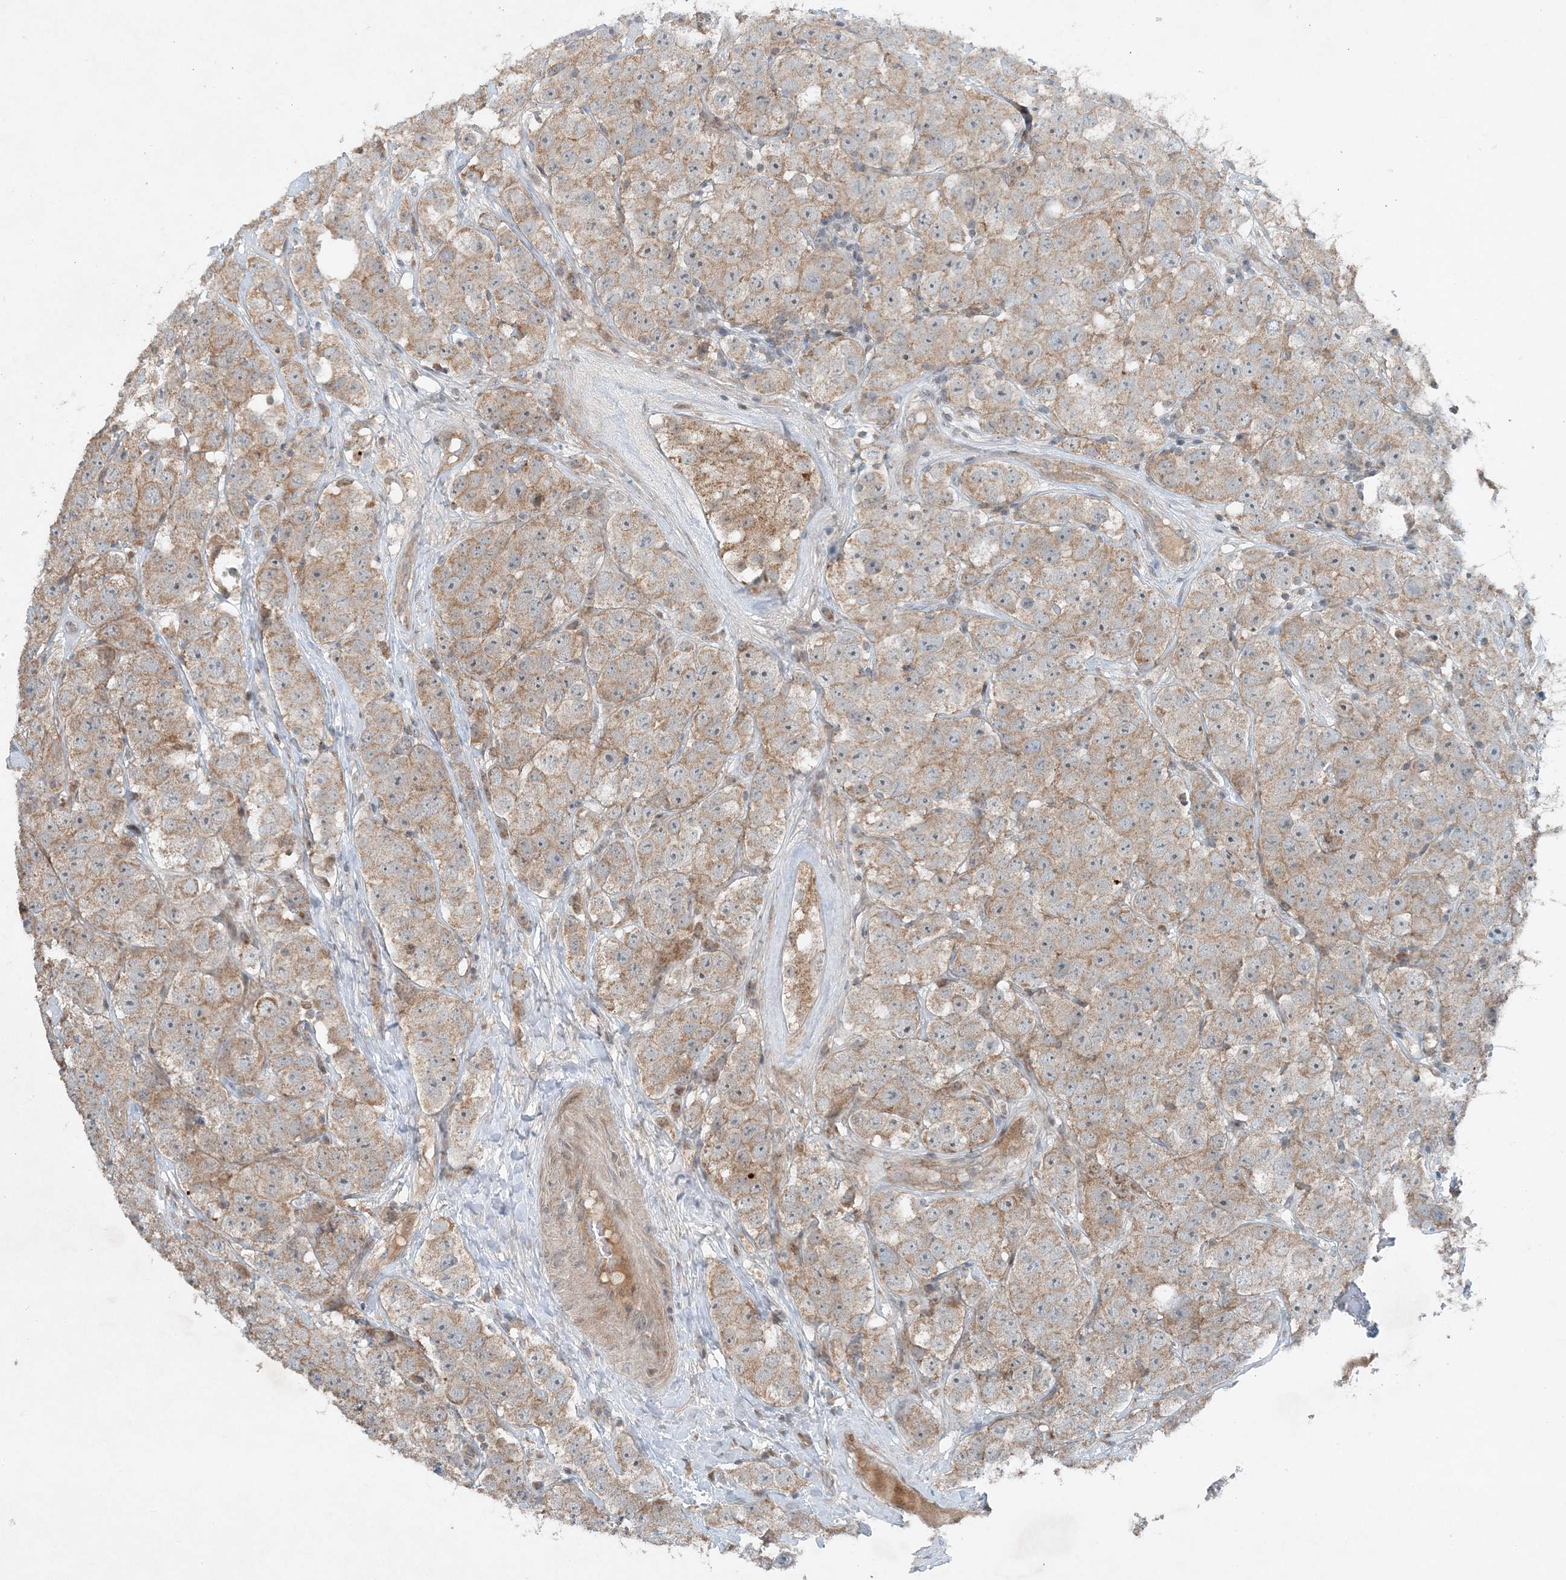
{"staining": {"intensity": "moderate", "quantity": ">75%", "location": "cytoplasmic/membranous"}, "tissue": "testis cancer", "cell_type": "Tumor cells", "image_type": "cancer", "snomed": [{"axis": "morphology", "description": "Seminoma, NOS"}, {"axis": "topography", "description": "Testis"}], "caption": "Testis cancer was stained to show a protein in brown. There is medium levels of moderate cytoplasmic/membranous staining in about >75% of tumor cells.", "gene": "MITD1", "patient": {"sex": "male", "age": 28}}